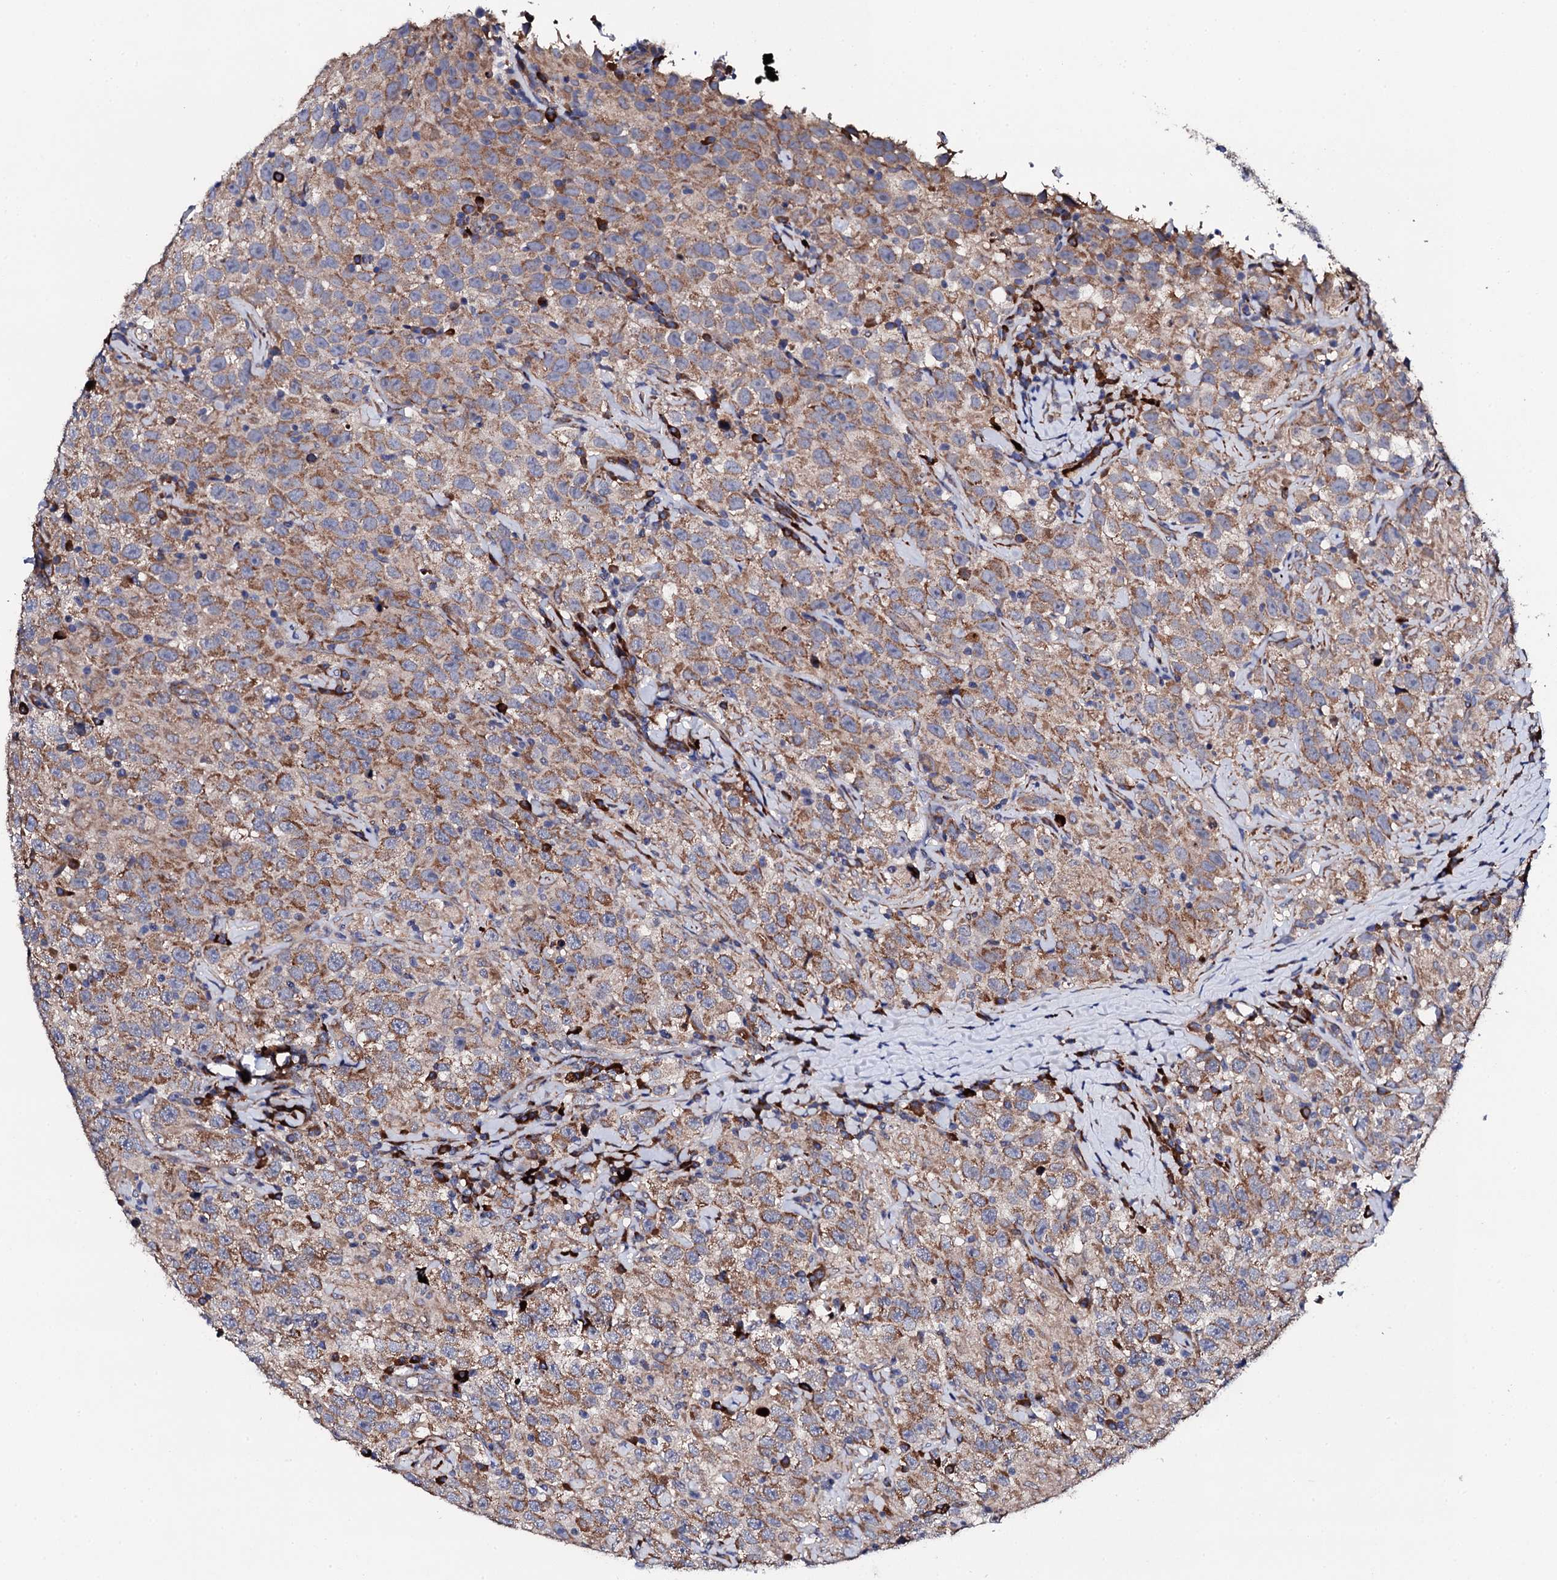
{"staining": {"intensity": "moderate", "quantity": ">75%", "location": "cytoplasmic/membranous"}, "tissue": "testis cancer", "cell_type": "Tumor cells", "image_type": "cancer", "snomed": [{"axis": "morphology", "description": "Seminoma, NOS"}, {"axis": "topography", "description": "Testis"}], "caption": "This histopathology image displays IHC staining of human testis cancer, with medium moderate cytoplasmic/membranous positivity in about >75% of tumor cells.", "gene": "LIPT2", "patient": {"sex": "male", "age": 41}}